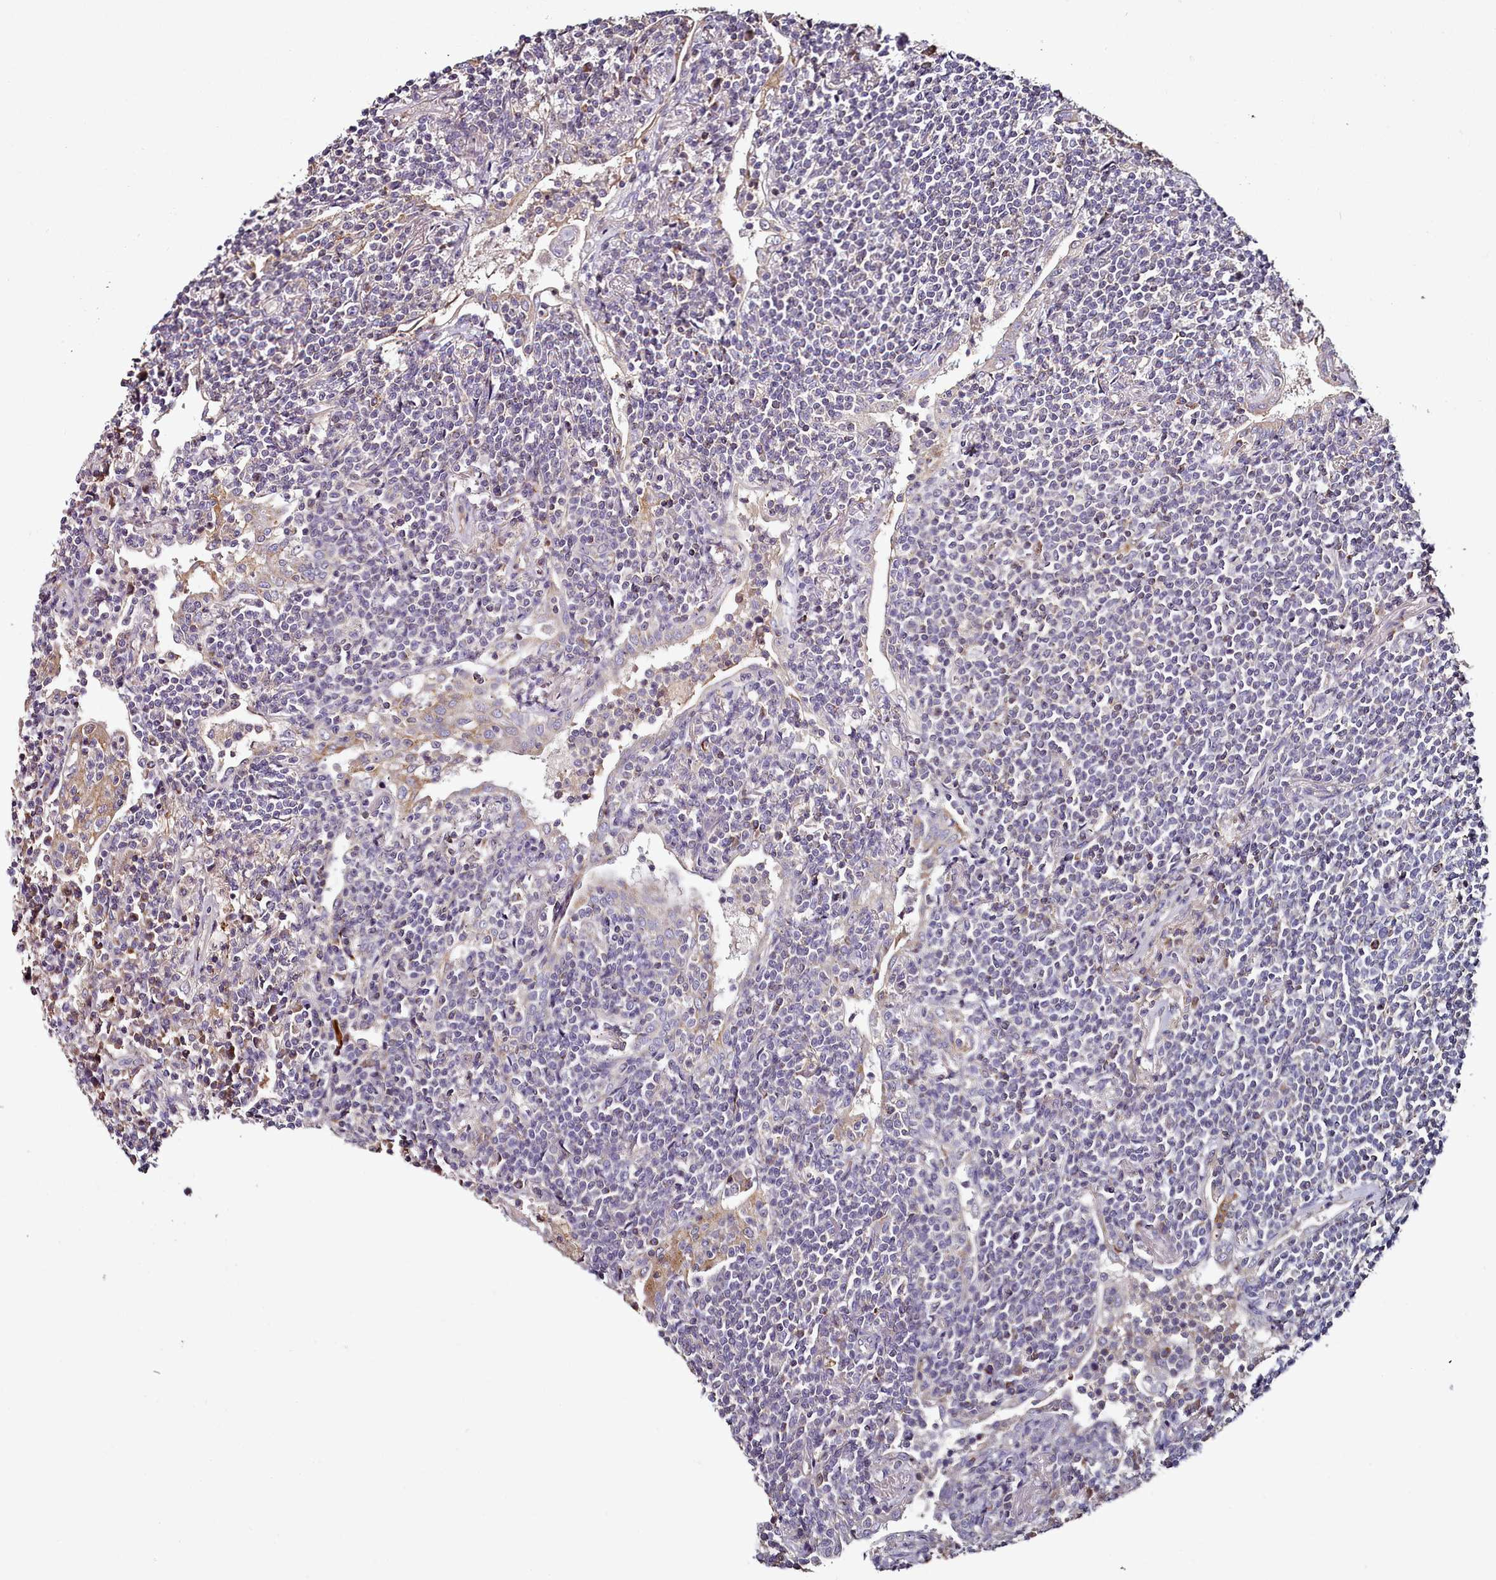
{"staining": {"intensity": "negative", "quantity": "none", "location": "none"}, "tissue": "lymphoma", "cell_type": "Tumor cells", "image_type": "cancer", "snomed": [{"axis": "morphology", "description": "Malignant lymphoma, non-Hodgkin's type, Low grade"}, {"axis": "topography", "description": "Lung"}], "caption": "Lymphoma stained for a protein using immunohistochemistry displays no expression tumor cells.", "gene": "ACSS1", "patient": {"sex": "female", "age": 71}}